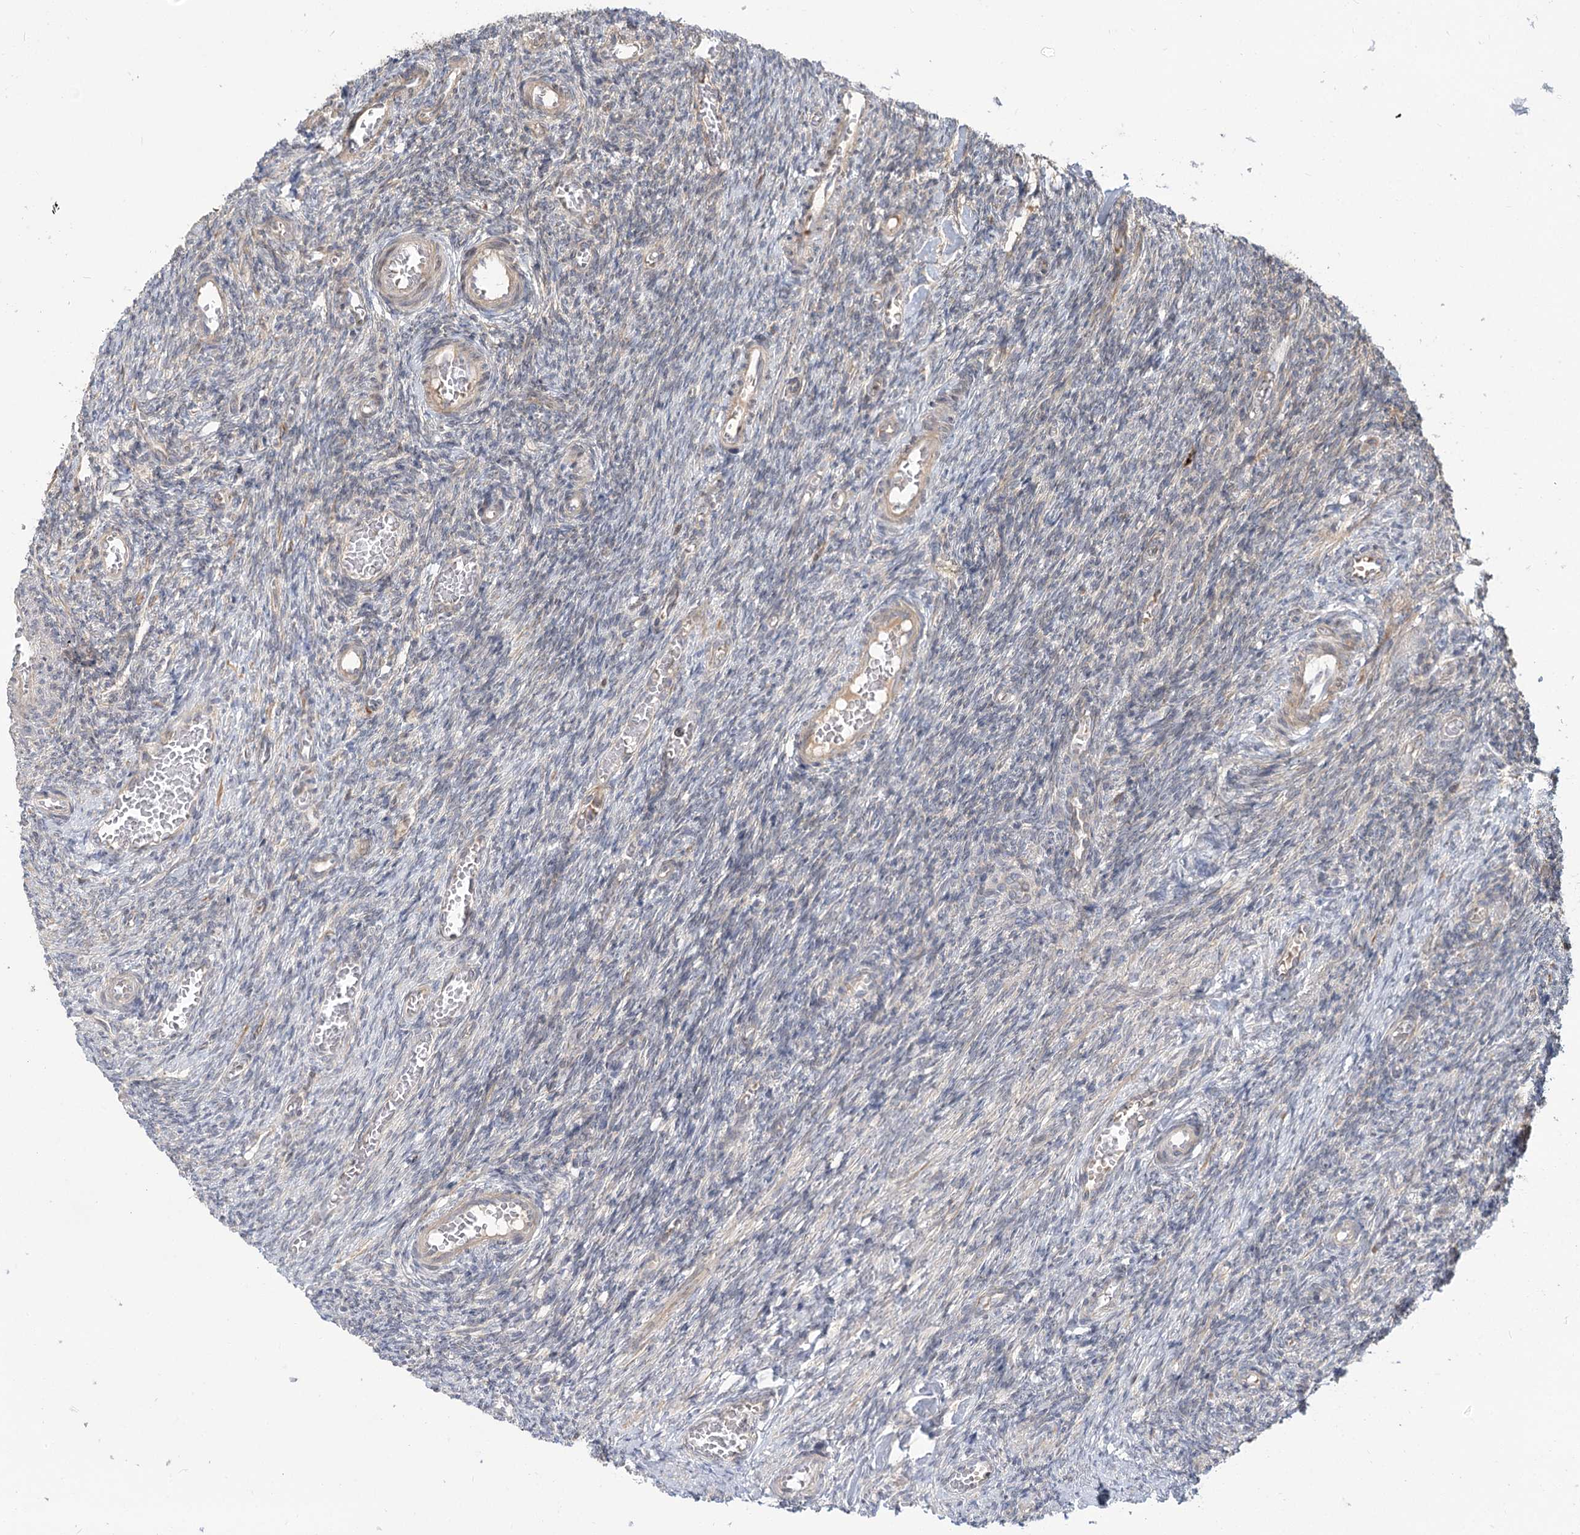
{"staining": {"intensity": "weak", "quantity": "25%-75%", "location": "cytoplasmic/membranous"}, "tissue": "ovary", "cell_type": "Ovarian stroma cells", "image_type": "normal", "snomed": [{"axis": "morphology", "description": "Normal tissue, NOS"}, {"axis": "topography", "description": "Ovary"}], "caption": "Ovary was stained to show a protein in brown. There is low levels of weak cytoplasmic/membranous positivity in about 25%-75% of ovarian stroma cells. (Brightfield microscopy of DAB IHC at high magnification).", "gene": "MTMR3", "patient": {"sex": "female", "age": 27}}